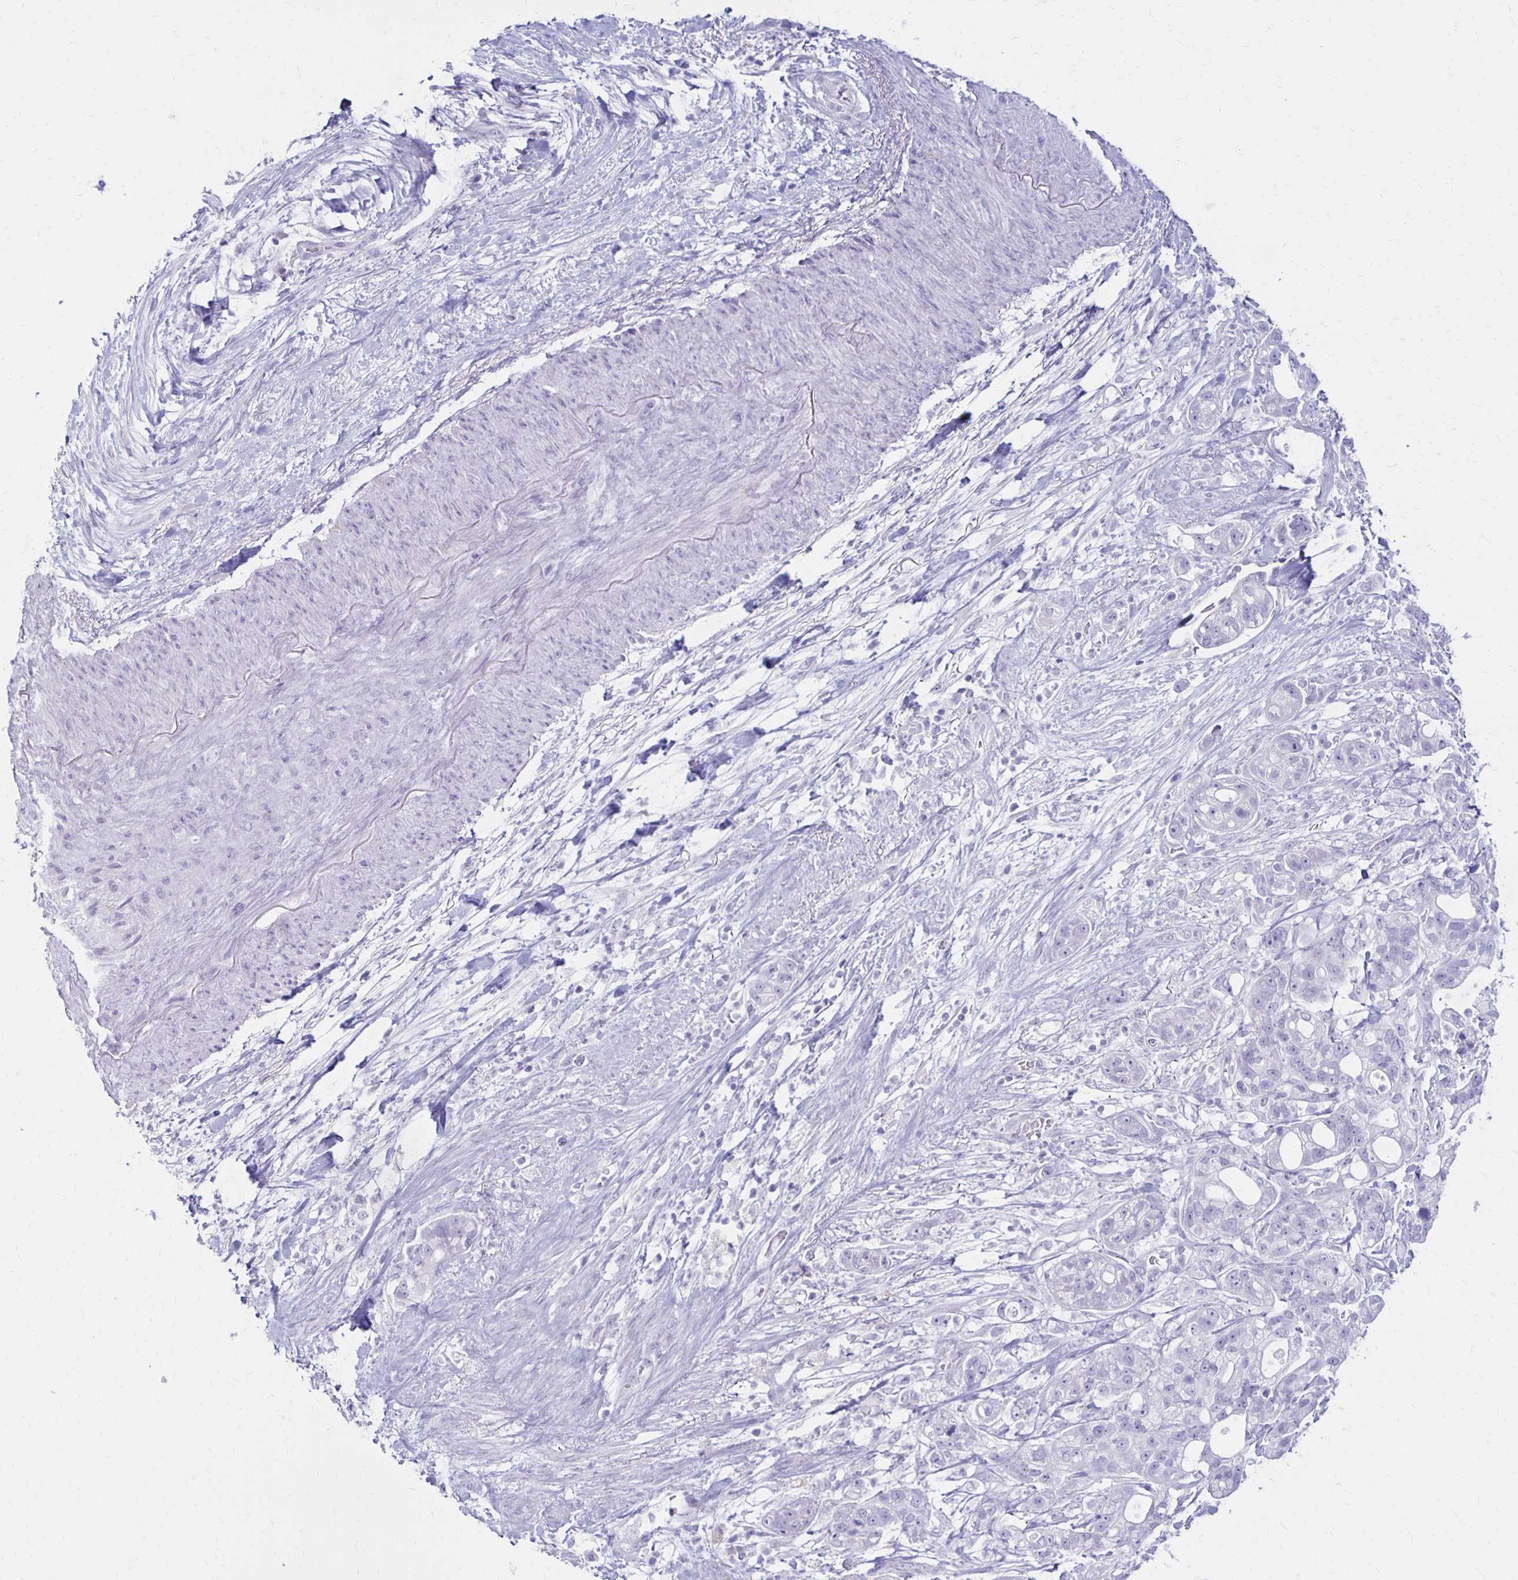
{"staining": {"intensity": "negative", "quantity": "none", "location": "none"}, "tissue": "pancreatic cancer", "cell_type": "Tumor cells", "image_type": "cancer", "snomed": [{"axis": "morphology", "description": "Adenocarcinoma, NOS"}, {"axis": "topography", "description": "Pancreas"}], "caption": "Tumor cells are negative for protein expression in human pancreatic cancer (adenocarcinoma).", "gene": "RYR1", "patient": {"sex": "female", "age": 69}}